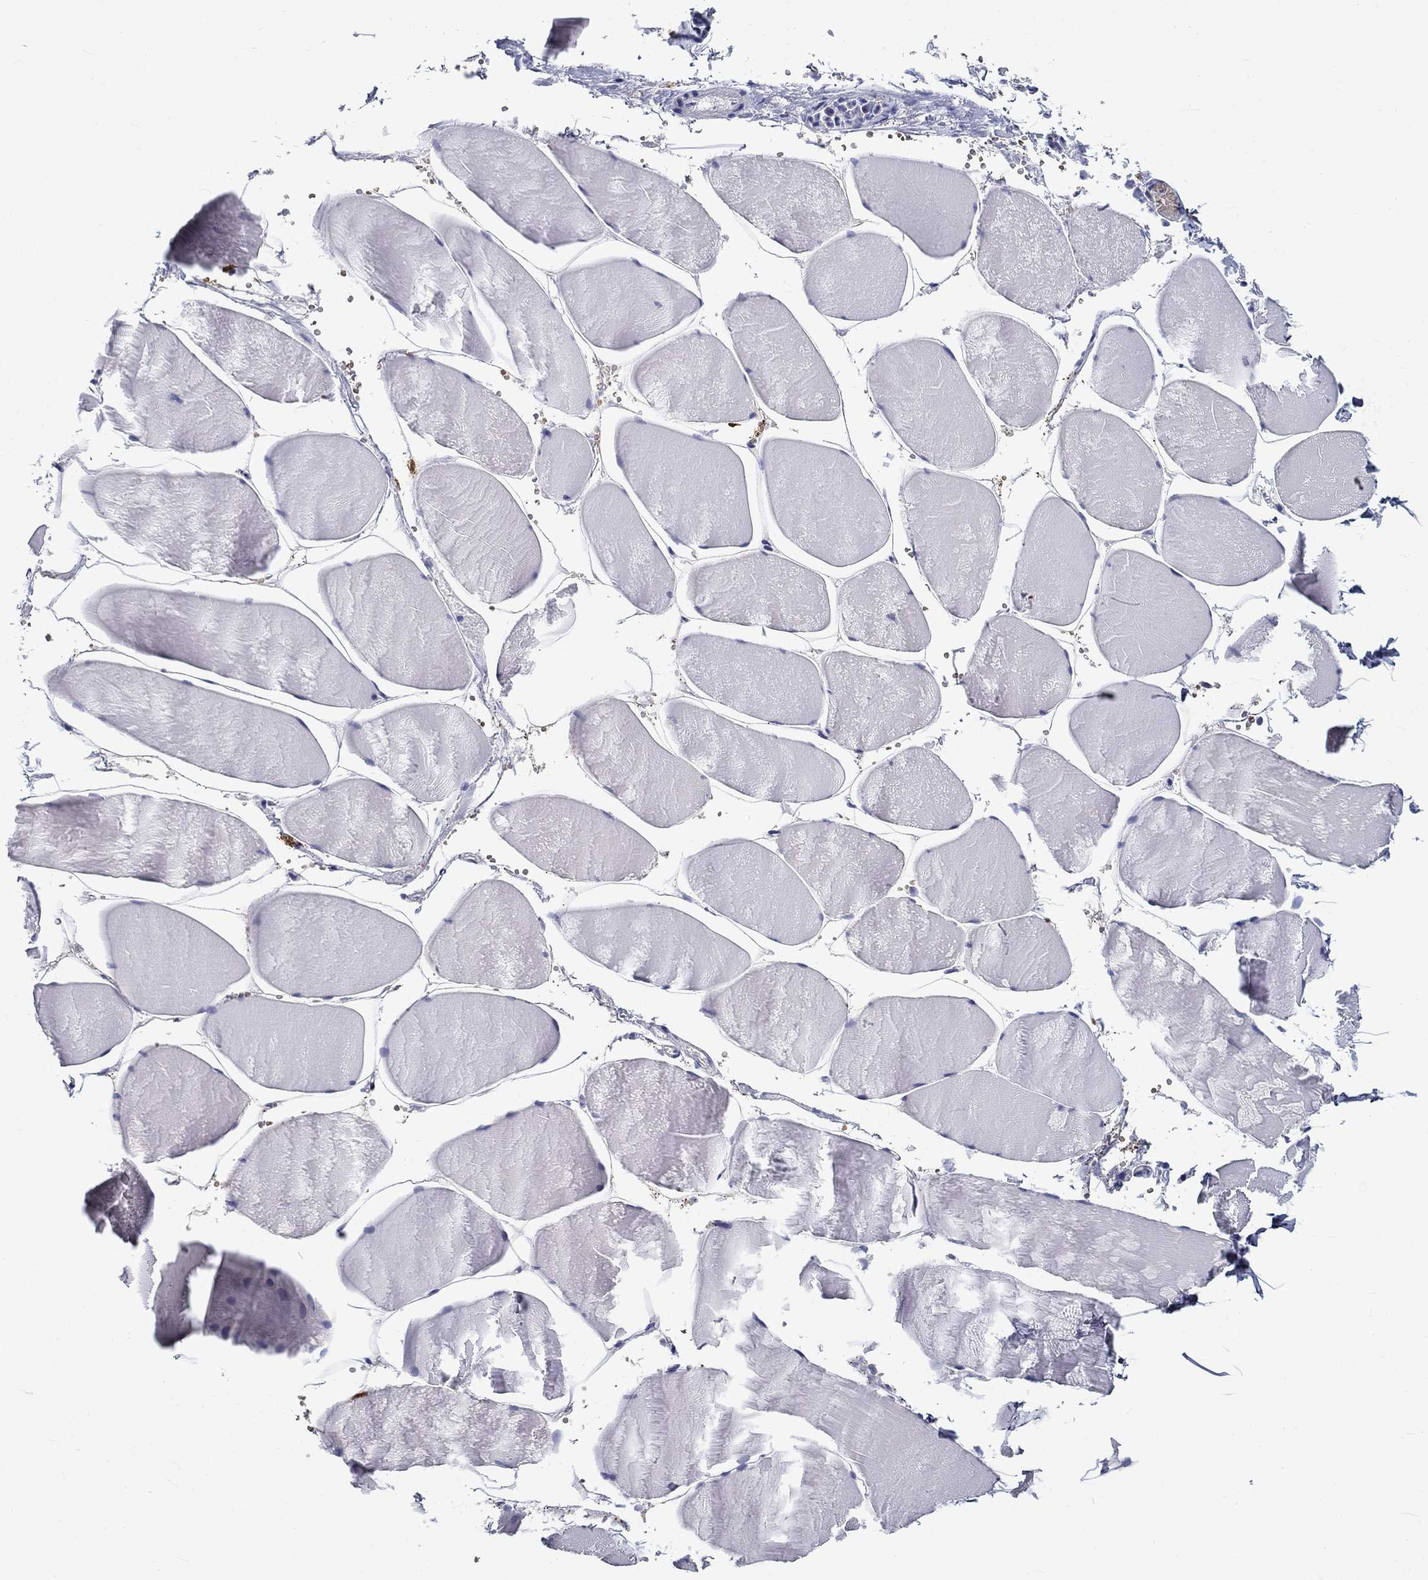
{"staining": {"intensity": "negative", "quantity": "none", "location": "none"}, "tissue": "skeletal muscle", "cell_type": "Myocytes", "image_type": "normal", "snomed": [{"axis": "morphology", "description": "Normal tissue, NOS"}, {"axis": "morphology", "description": "Malignant melanoma, Metastatic site"}, {"axis": "topography", "description": "Skeletal muscle"}], "caption": "Protein analysis of normal skeletal muscle reveals no significant positivity in myocytes.", "gene": "CD40LG", "patient": {"sex": "male", "age": 50}}